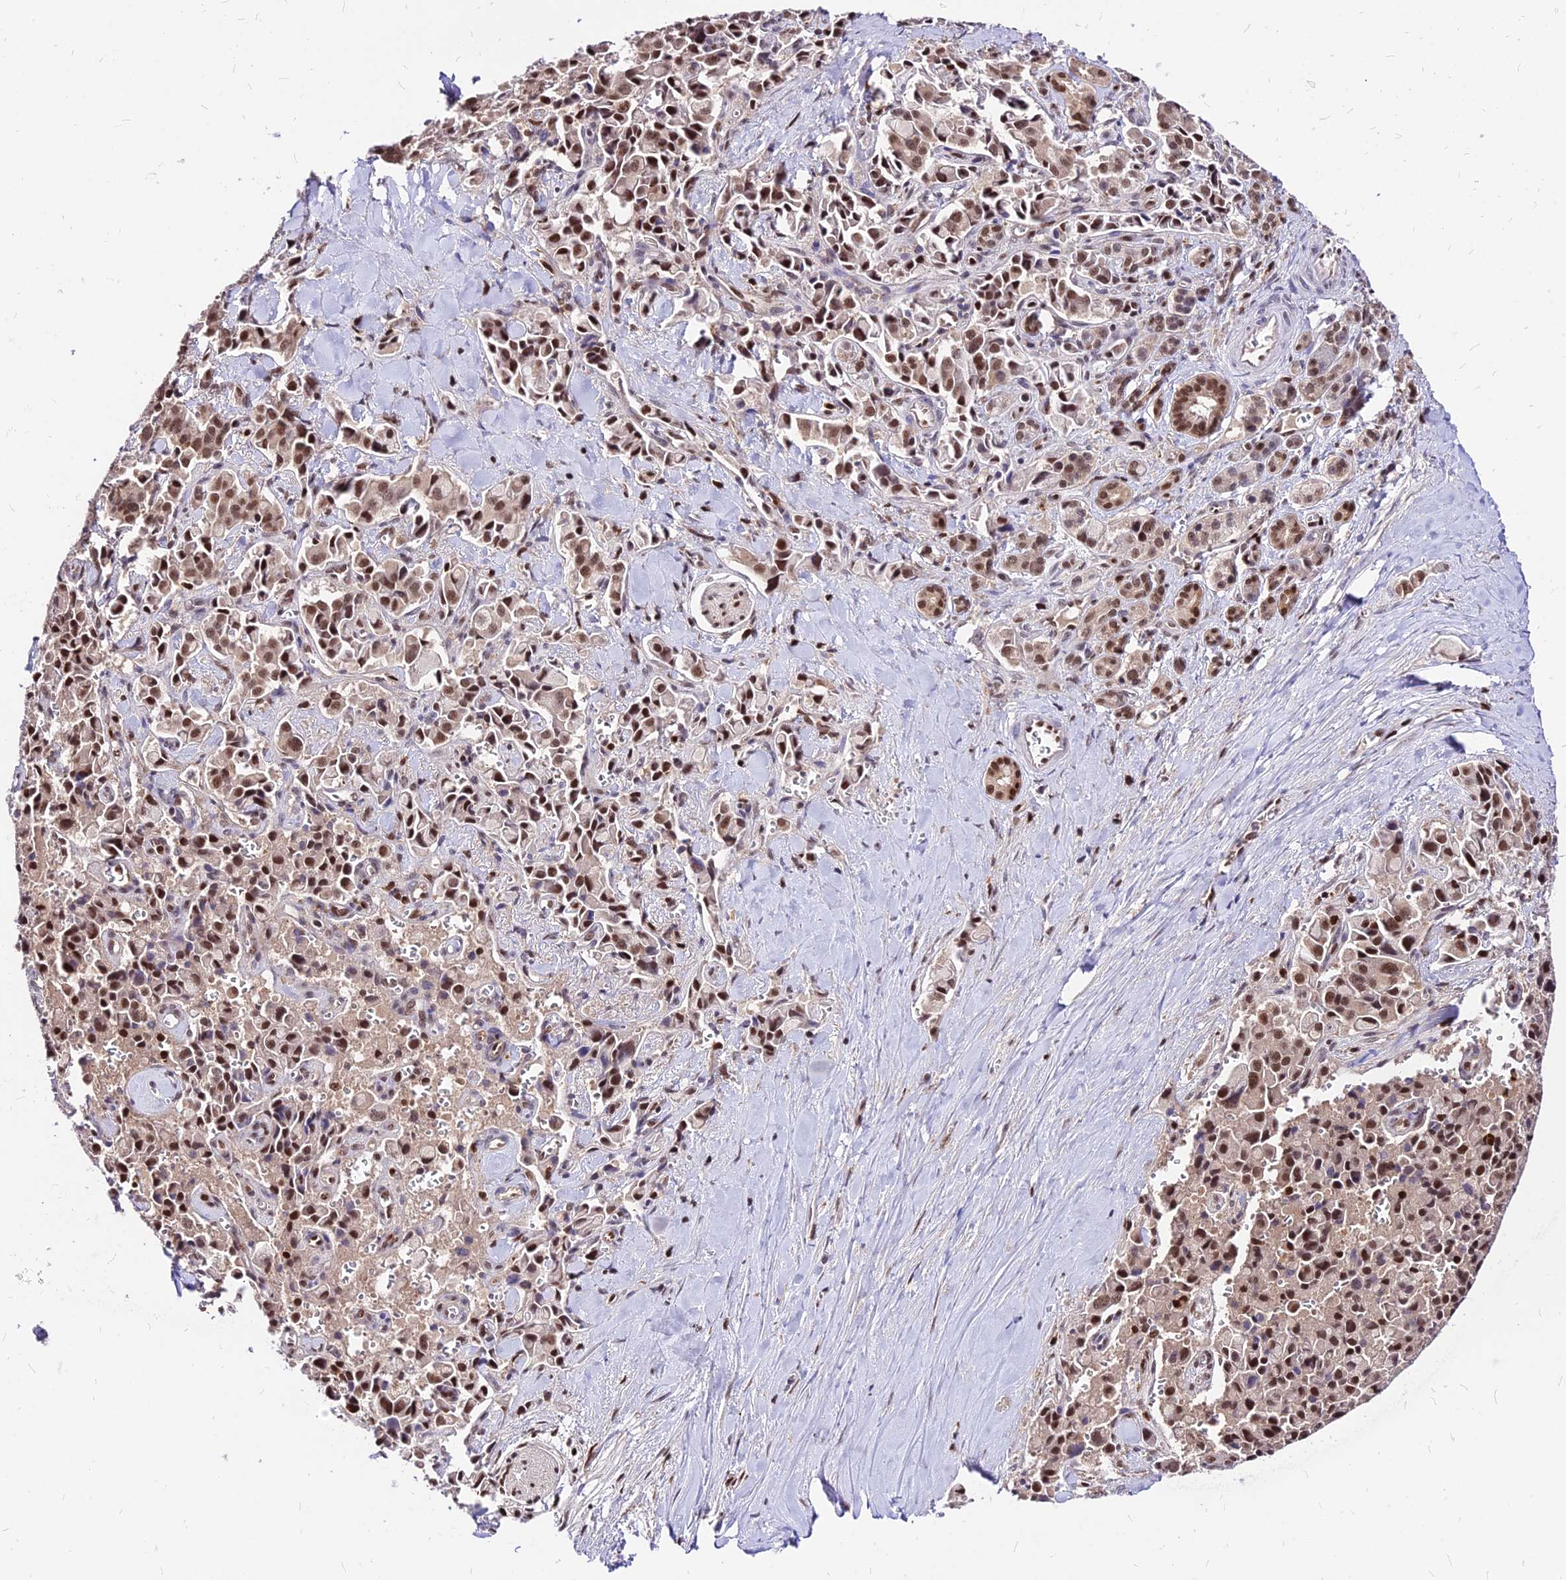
{"staining": {"intensity": "moderate", "quantity": ">75%", "location": "nuclear"}, "tissue": "pancreatic cancer", "cell_type": "Tumor cells", "image_type": "cancer", "snomed": [{"axis": "morphology", "description": "Adenocarcinoma, NOS"}, {"axis": "topography", "description": "Pancreas"}], "caption": "Immunohistochemistry of pancreatic adenocarcinoma displays medium levels of moderate nuclear positivity in about >75% of tumor cells.", "gene": "PAXX", "patient": {"sex": "male", "age": 65}}